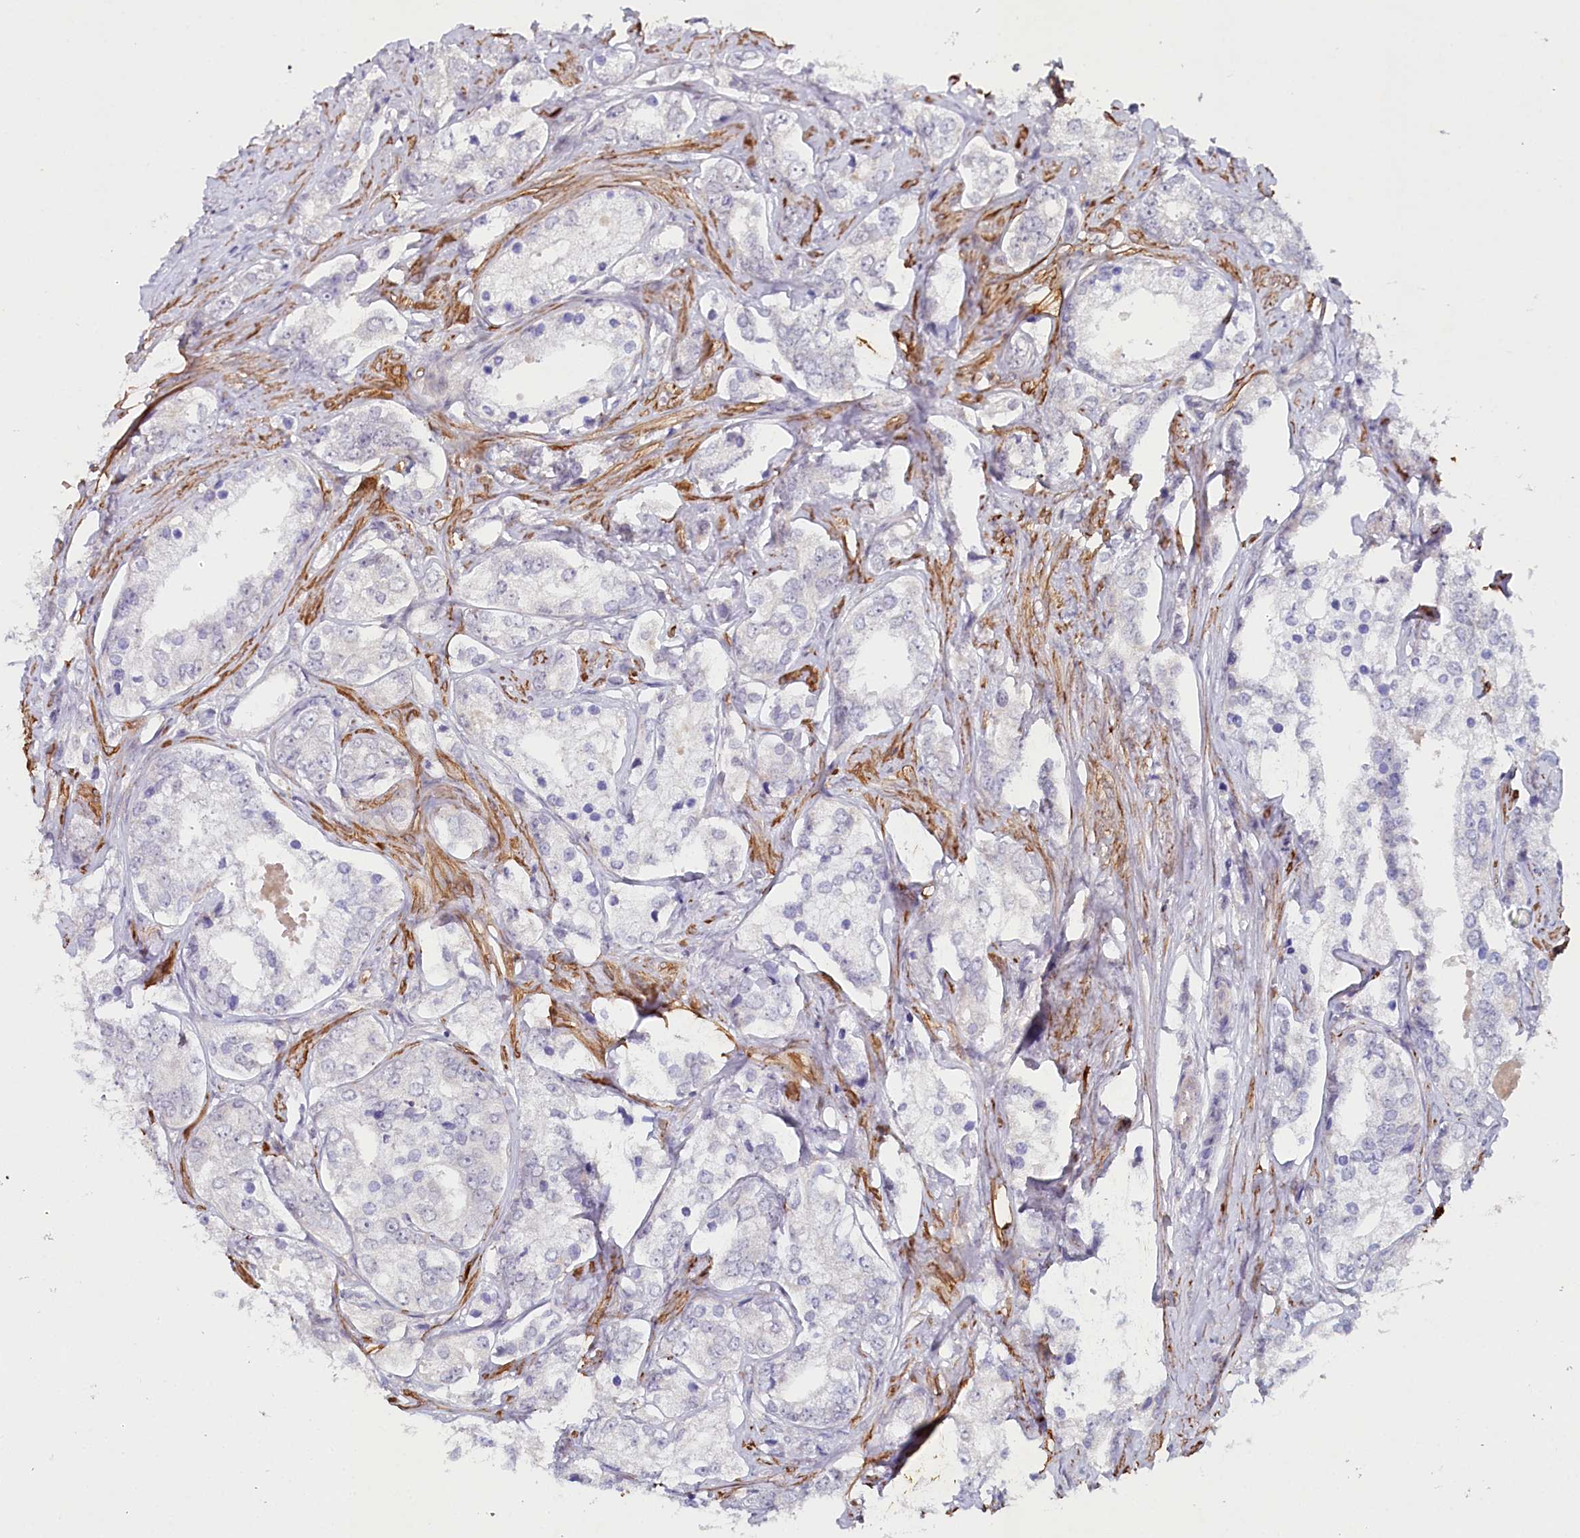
{"staining": {"intensity": "negative", "quantity": "none", "location": "none"}, "tissue": "prostate cancer", "cell_type": "Tumor cells", "image_type": "cancer", "snomed": [{"axis": "morphology", "description": "Adenocarcinoma, High grade"}, {"axis": "topography", "description": "Prostate"}], "caption": "Human prostate cancer (adenocarcinoma (high-grade)) stained for a protein using immunohistochemistry reveals no expression in tumor cells.", "gene": "ALDH3B1", "patient": {"sex": "male", "age": 66}}